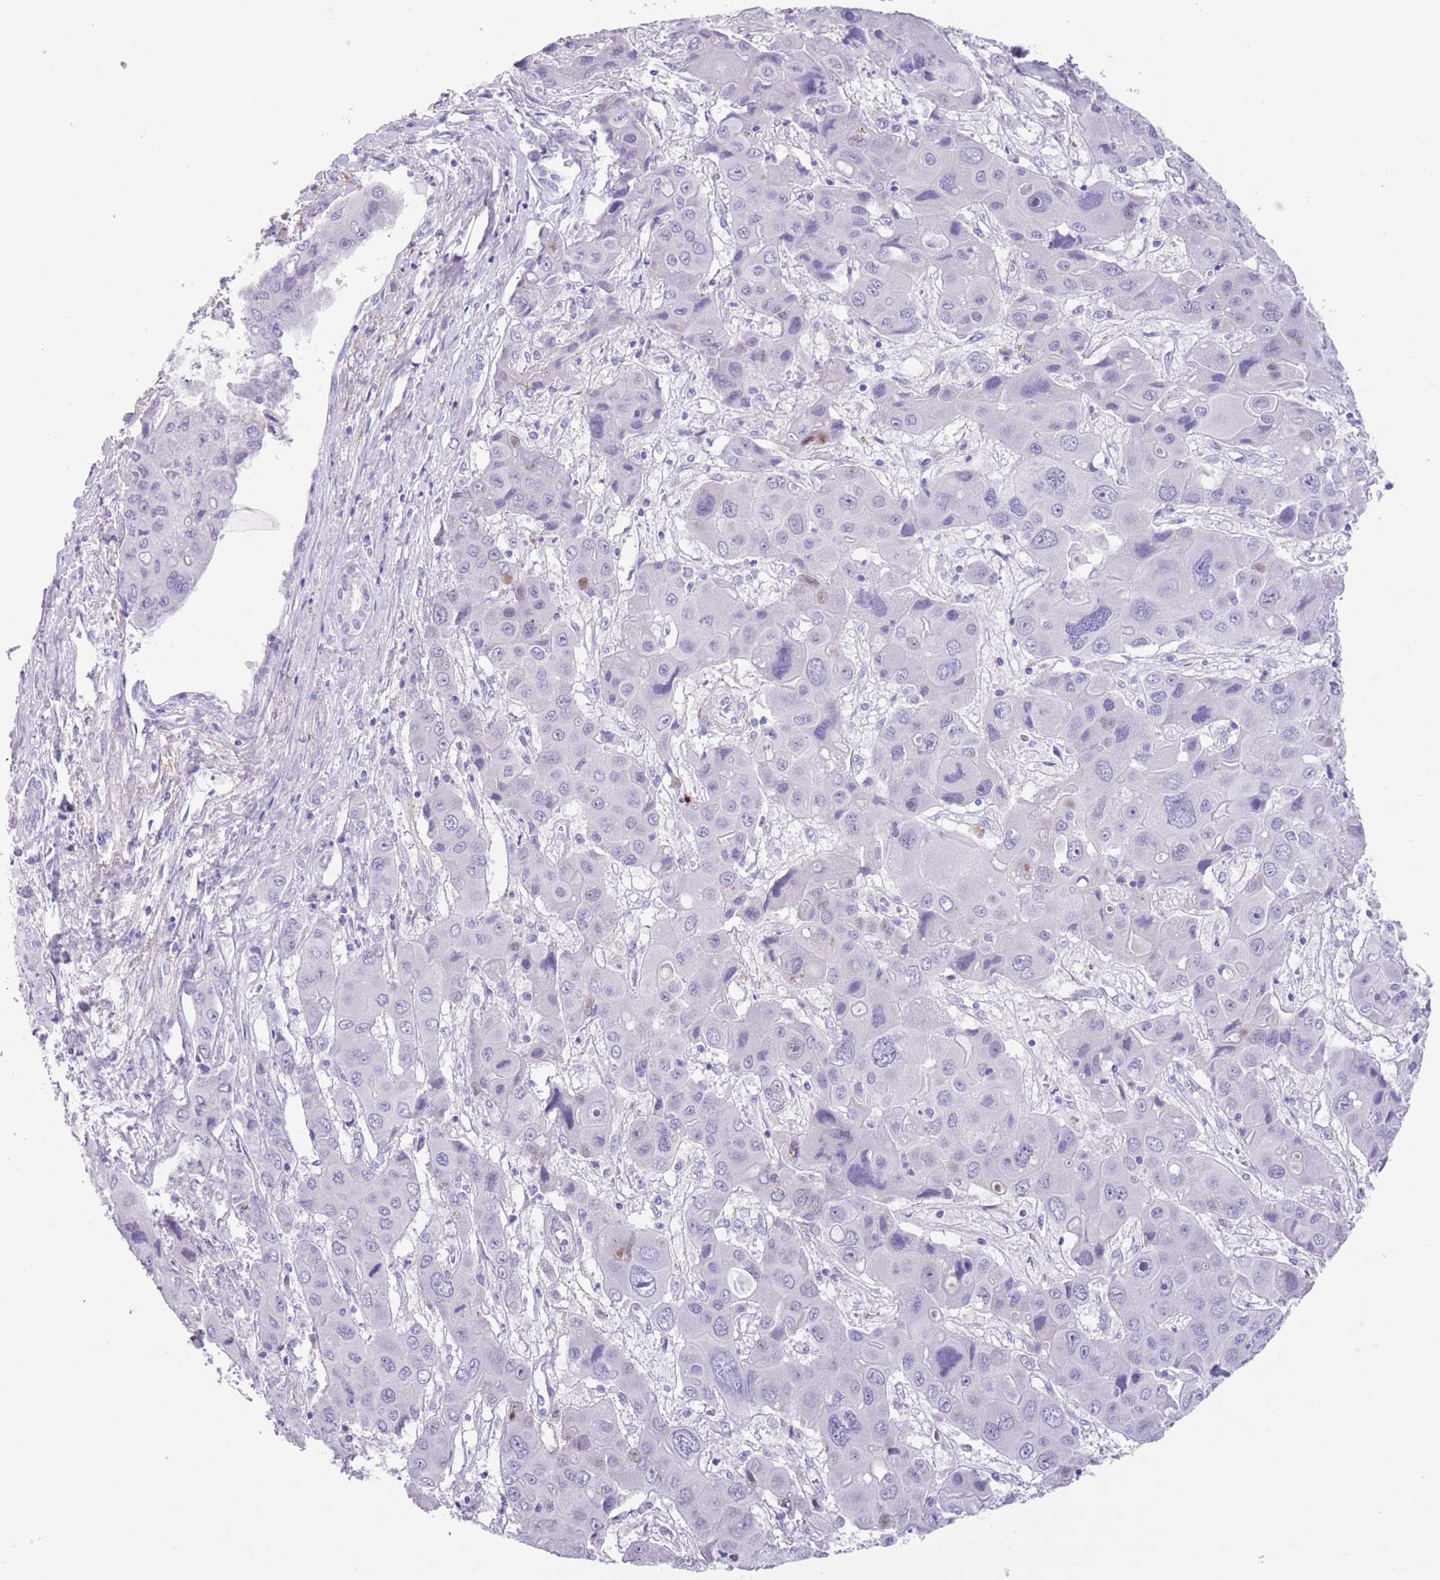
{"staining": {"intensity": "negative", "quantity": "none", "location": "none"}, "tissue": "liver cancer", "cell_type": "Tumor cells", "image_type": "cancer", "snomed": [{"axis": "morphology", "description": "Cholangiocarcinoma"}, {"axis": "topography", "description": "Liver"}], "caption": "An image of human liver cancer (cholangiocarcinoma) is negative for staining in tumor cells.", "gene": "RAI2", "patient": {"sex": "male", "age": 67}}